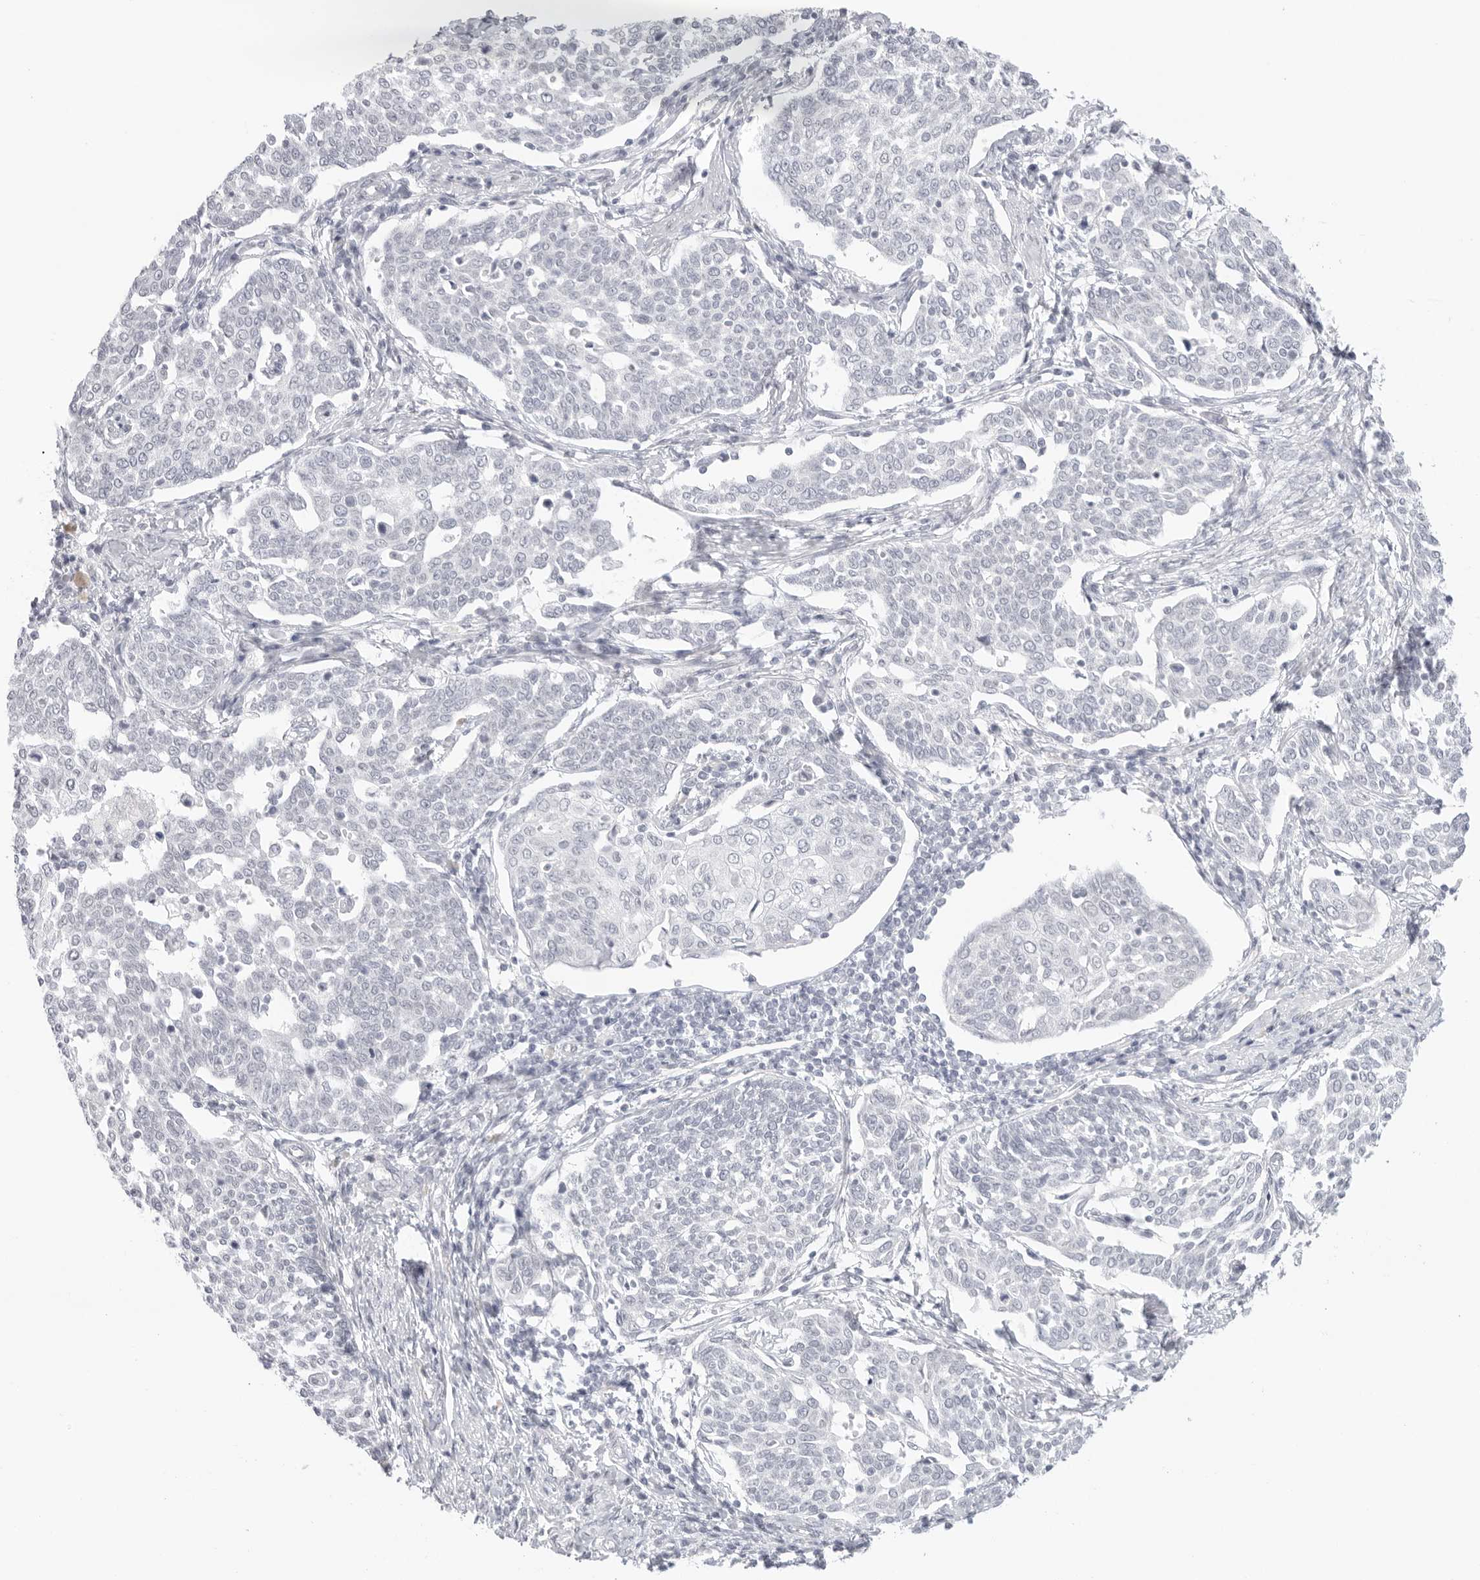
{"staining": {"intensity": "negative", "quantity": "none", "location": "none"}, "tissue": "cervical cancer", "cell_type": "Tumor cells", "image_type": "cancer", "snomed": [{"axis": "morphology", "description": "Squamous cell carcinoma, NOS"}, {"axis": "topography", "description": "Cervix"}], "caption": "IHC image of cervical cancer (squamous cell carcinoma) stained for a protein (brown), which shows no staining in tumor cells.", "gene": "MED18", "patient": {"sex": "female", "age": 34}}